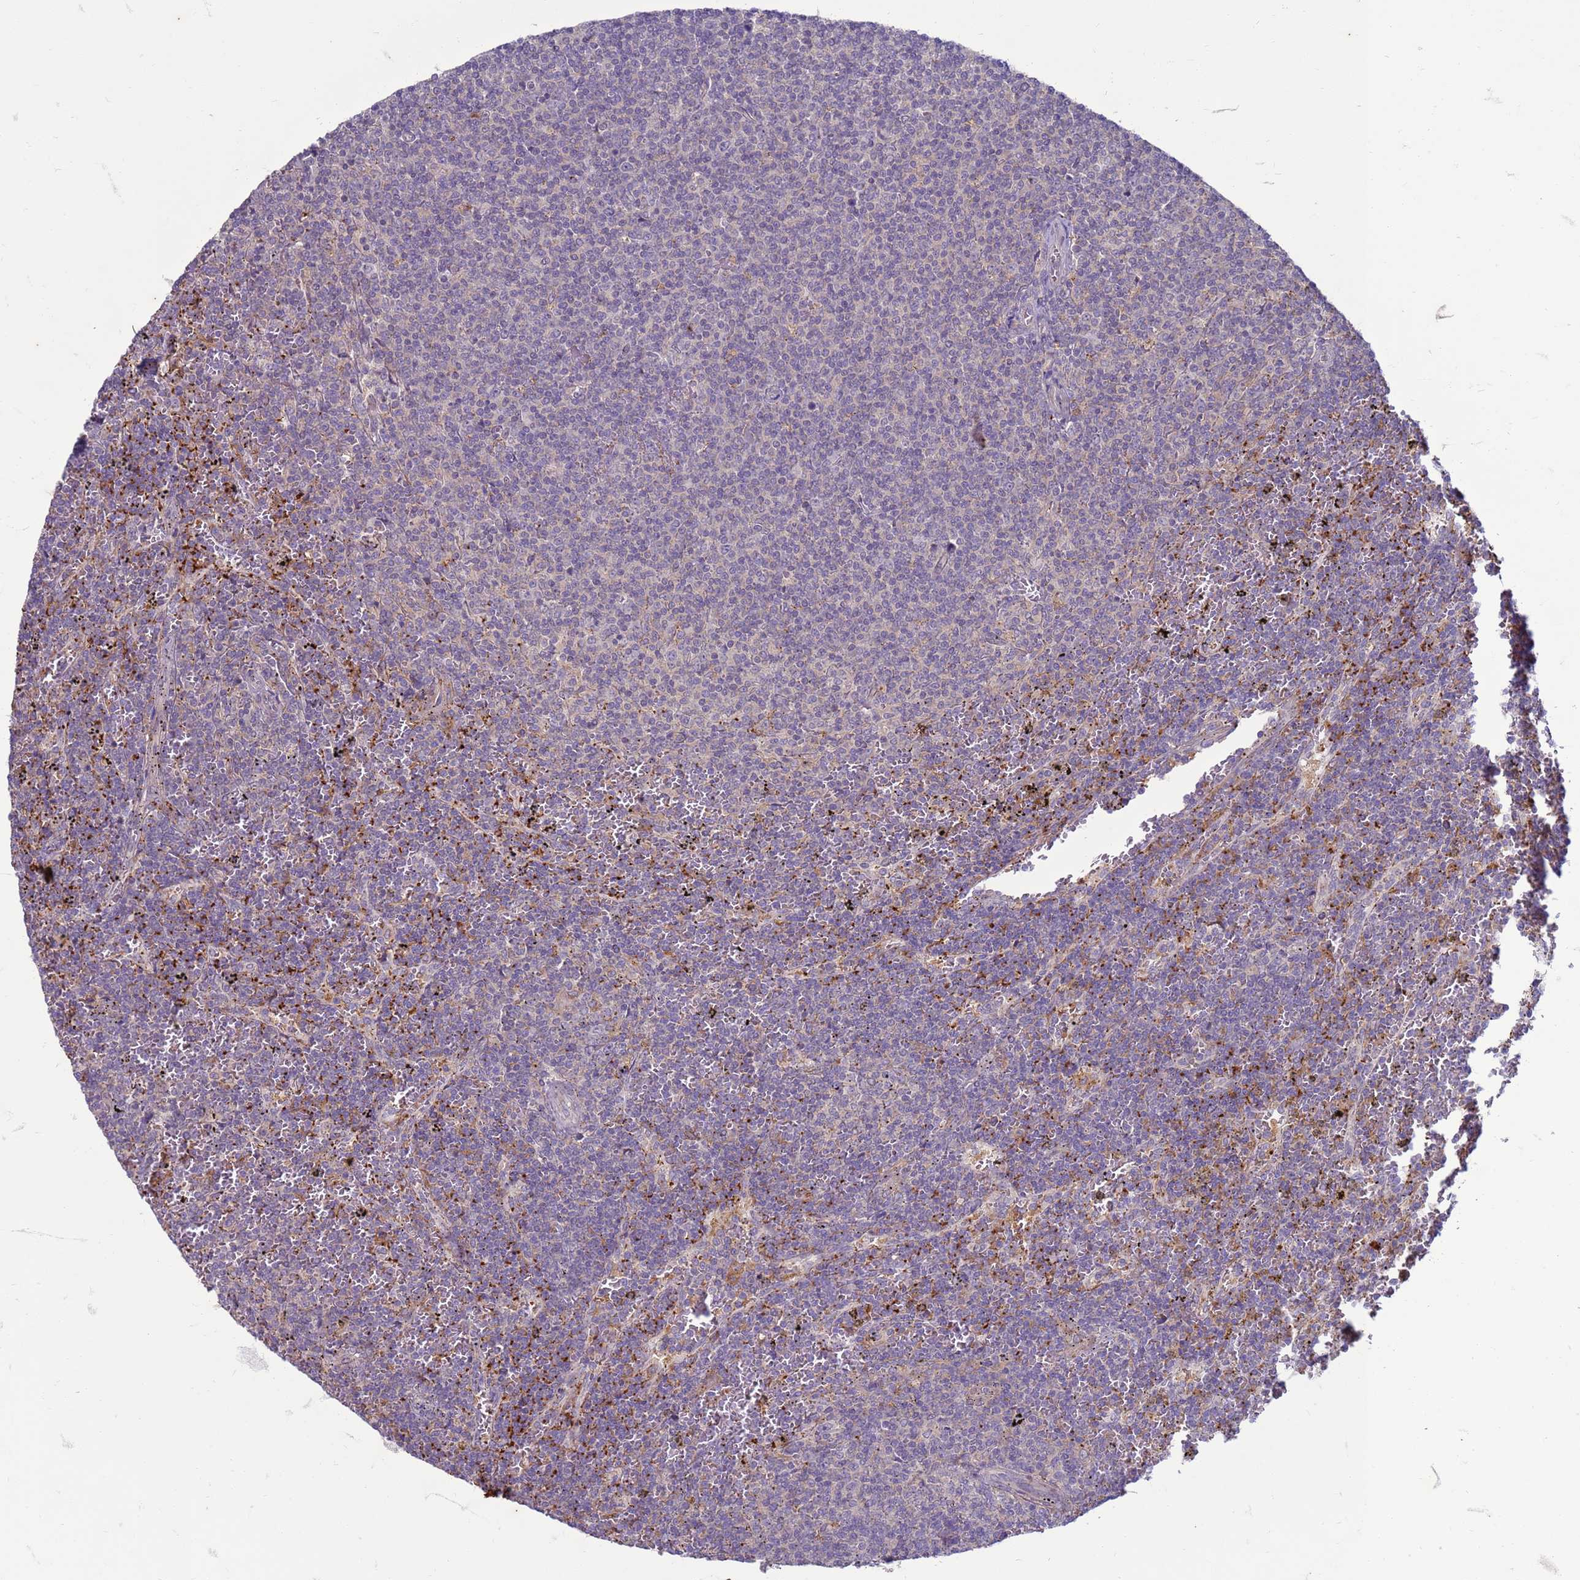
{"staining": {"intensity": "negative", "quantity": "none", "location": "none"}, "tissue": "lymphoma", "cell_type": "Tumor cells", "image_type": "cancer", "snomed": [{"axis": "morphology", "description": "Malignant lymphoma, non-Hodgkin's type, Low grade"}, {"axis": "topography", "description": "Spleen"}], "caption": "The micrograph reveals no staining of tumor cells in lymphoma.", "gene": "SLC15A3", "patient": {"sex": "female", "age": 50}}